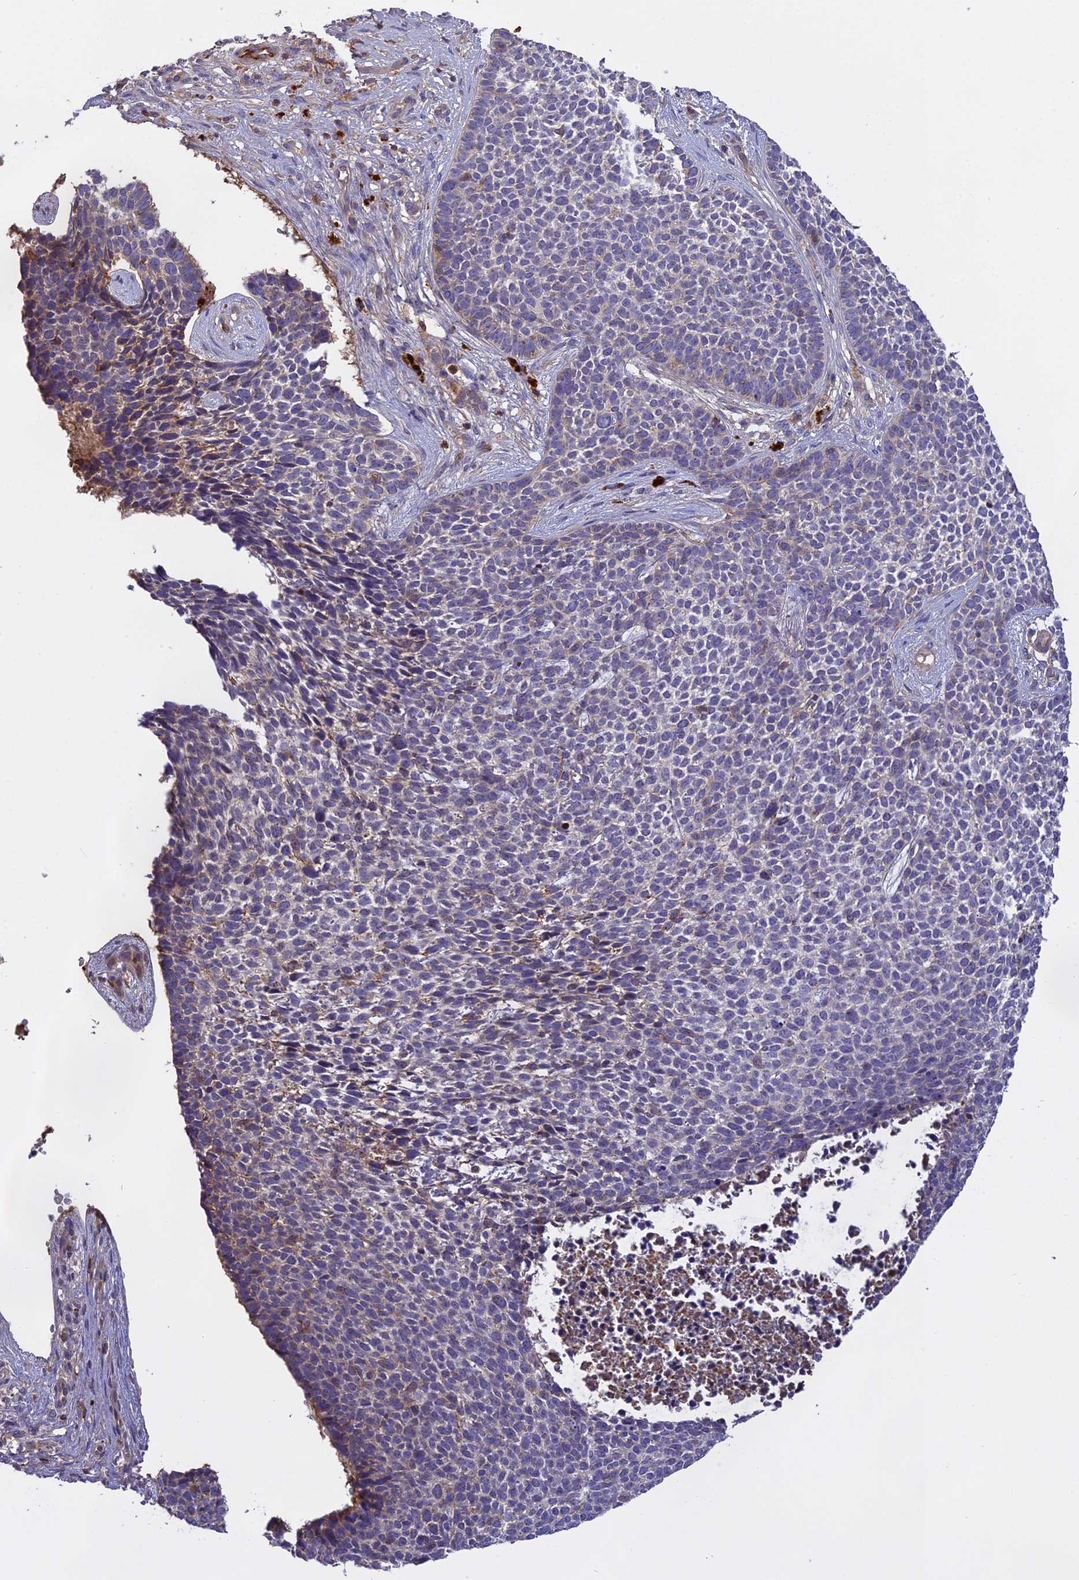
{"staining": {"intensity": "negative", "quantity": "none", "location": "none"}, "tissue": "skin cancer", "cell_type": "Tumor cells", "image_type": "cancer", "snomed": [{"axis": "morphology", "description": "Basal cell carcinoma"}, {"axis": "topography", "description": "Skin"}], "caption": "The immunohistochemistry (IHC) image has no significant staining in tumor cells of skin basal cell carcinoma tissue. (Stains: DAB immunohistochemistry (IHC) with hematoxylin counter stain, Microscopy: brightfield microscopy at high magnification).", "gene": "CFAP119", "patient": {"sex": "female", "age": 84}}